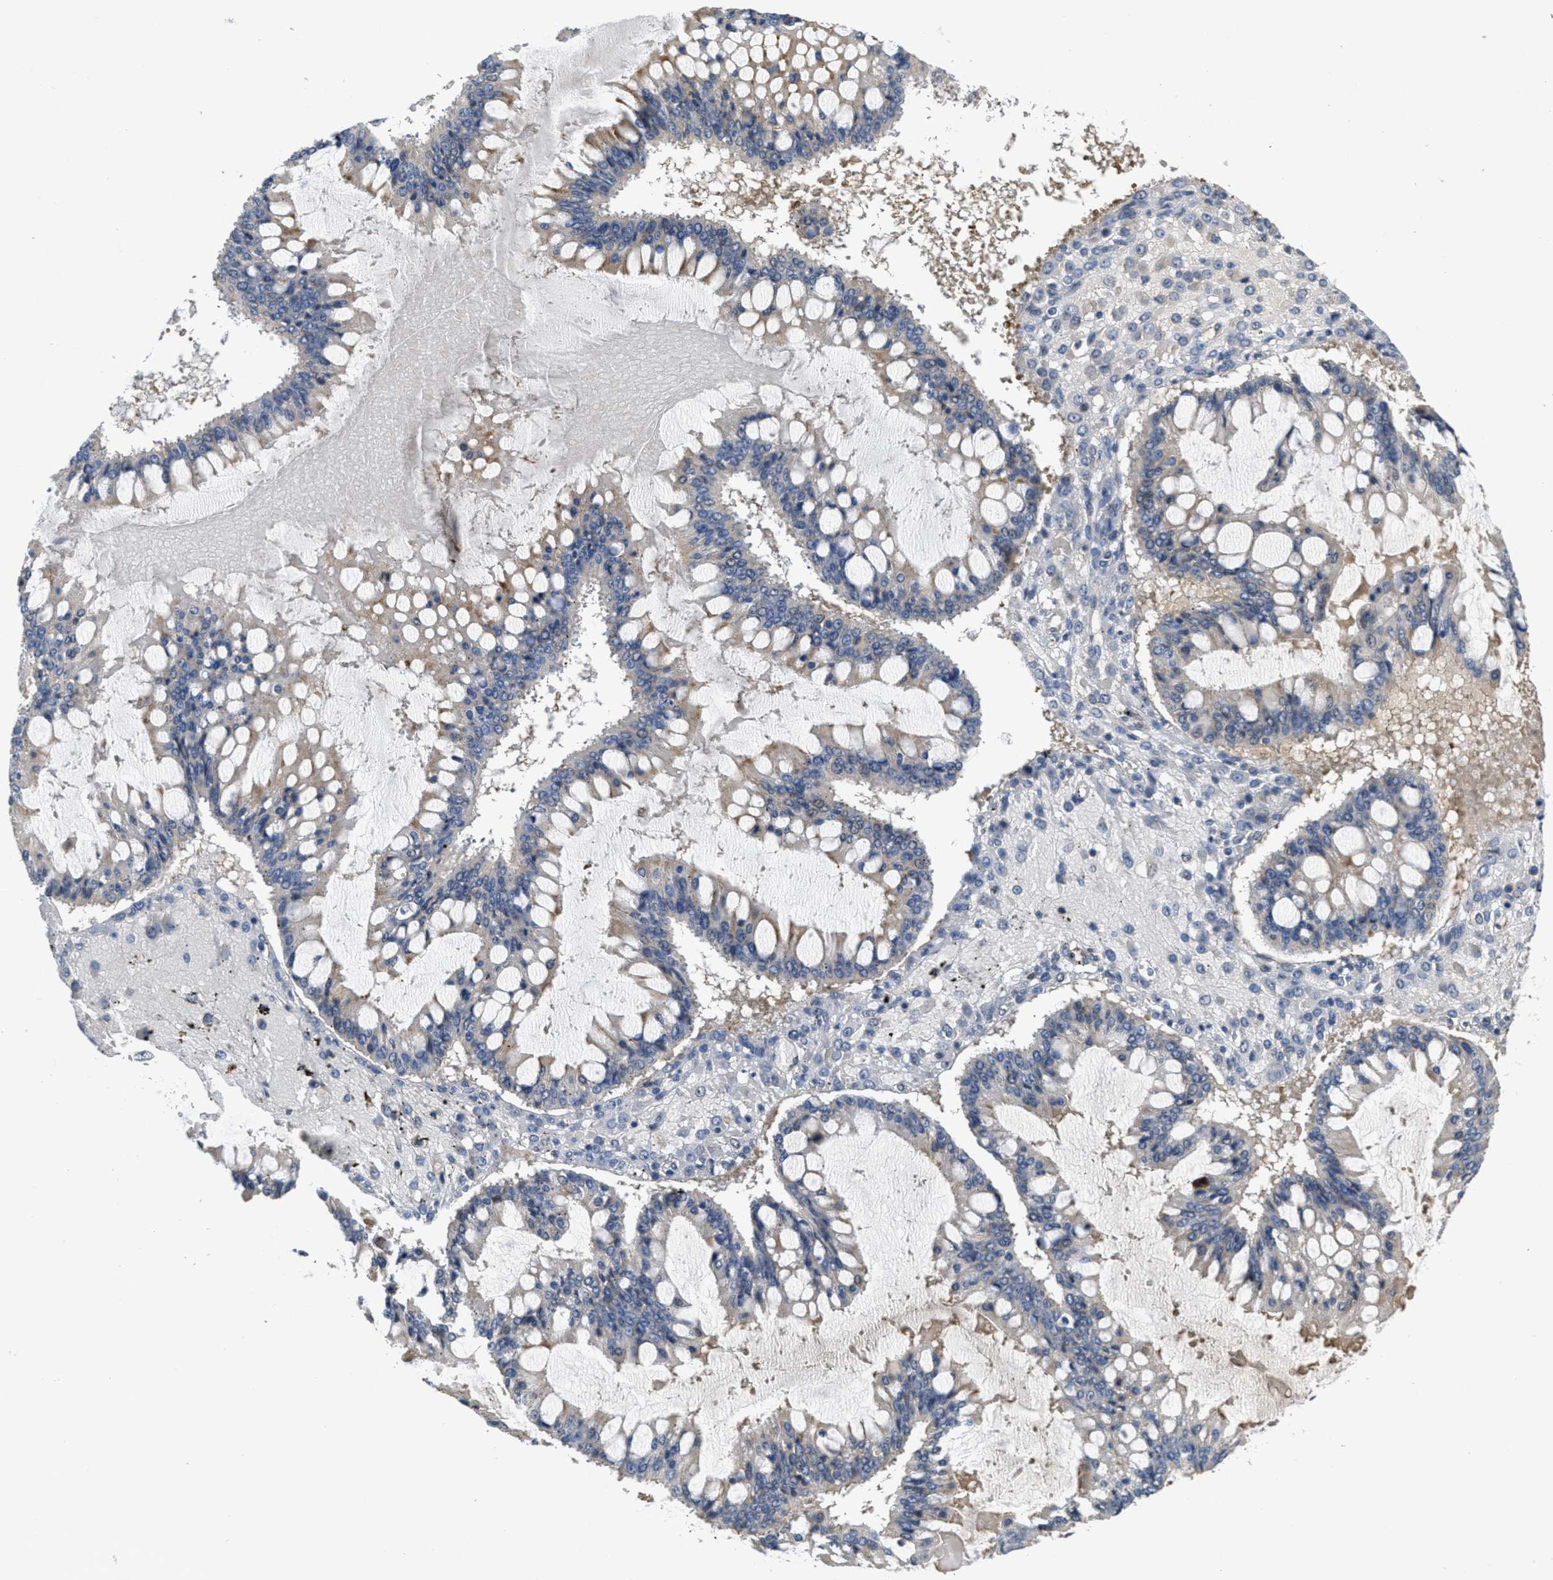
{"staining": {"intensity": "moderate", "quantity": ">75%", "location": "cytoplasmic/membranous"}, "tissue": "ovarian cancer", "cell_type": "Tumor cells", "image_type": "cancer", "snomed": [{"axis": "morphology", "description": "Cystadenocarcinoma, mucinous, NOS"}, {"axis": "topography", "description": "Ovary"}], "caption": "Immunohistochemical staining of ovarian cancer displays medium levels of moderate cytoplasmic/membranous protein positivity in approximately >75% of tumor cells.", "gene": "ANGPT1", "patient": {"sex": "female", "age": 73}}